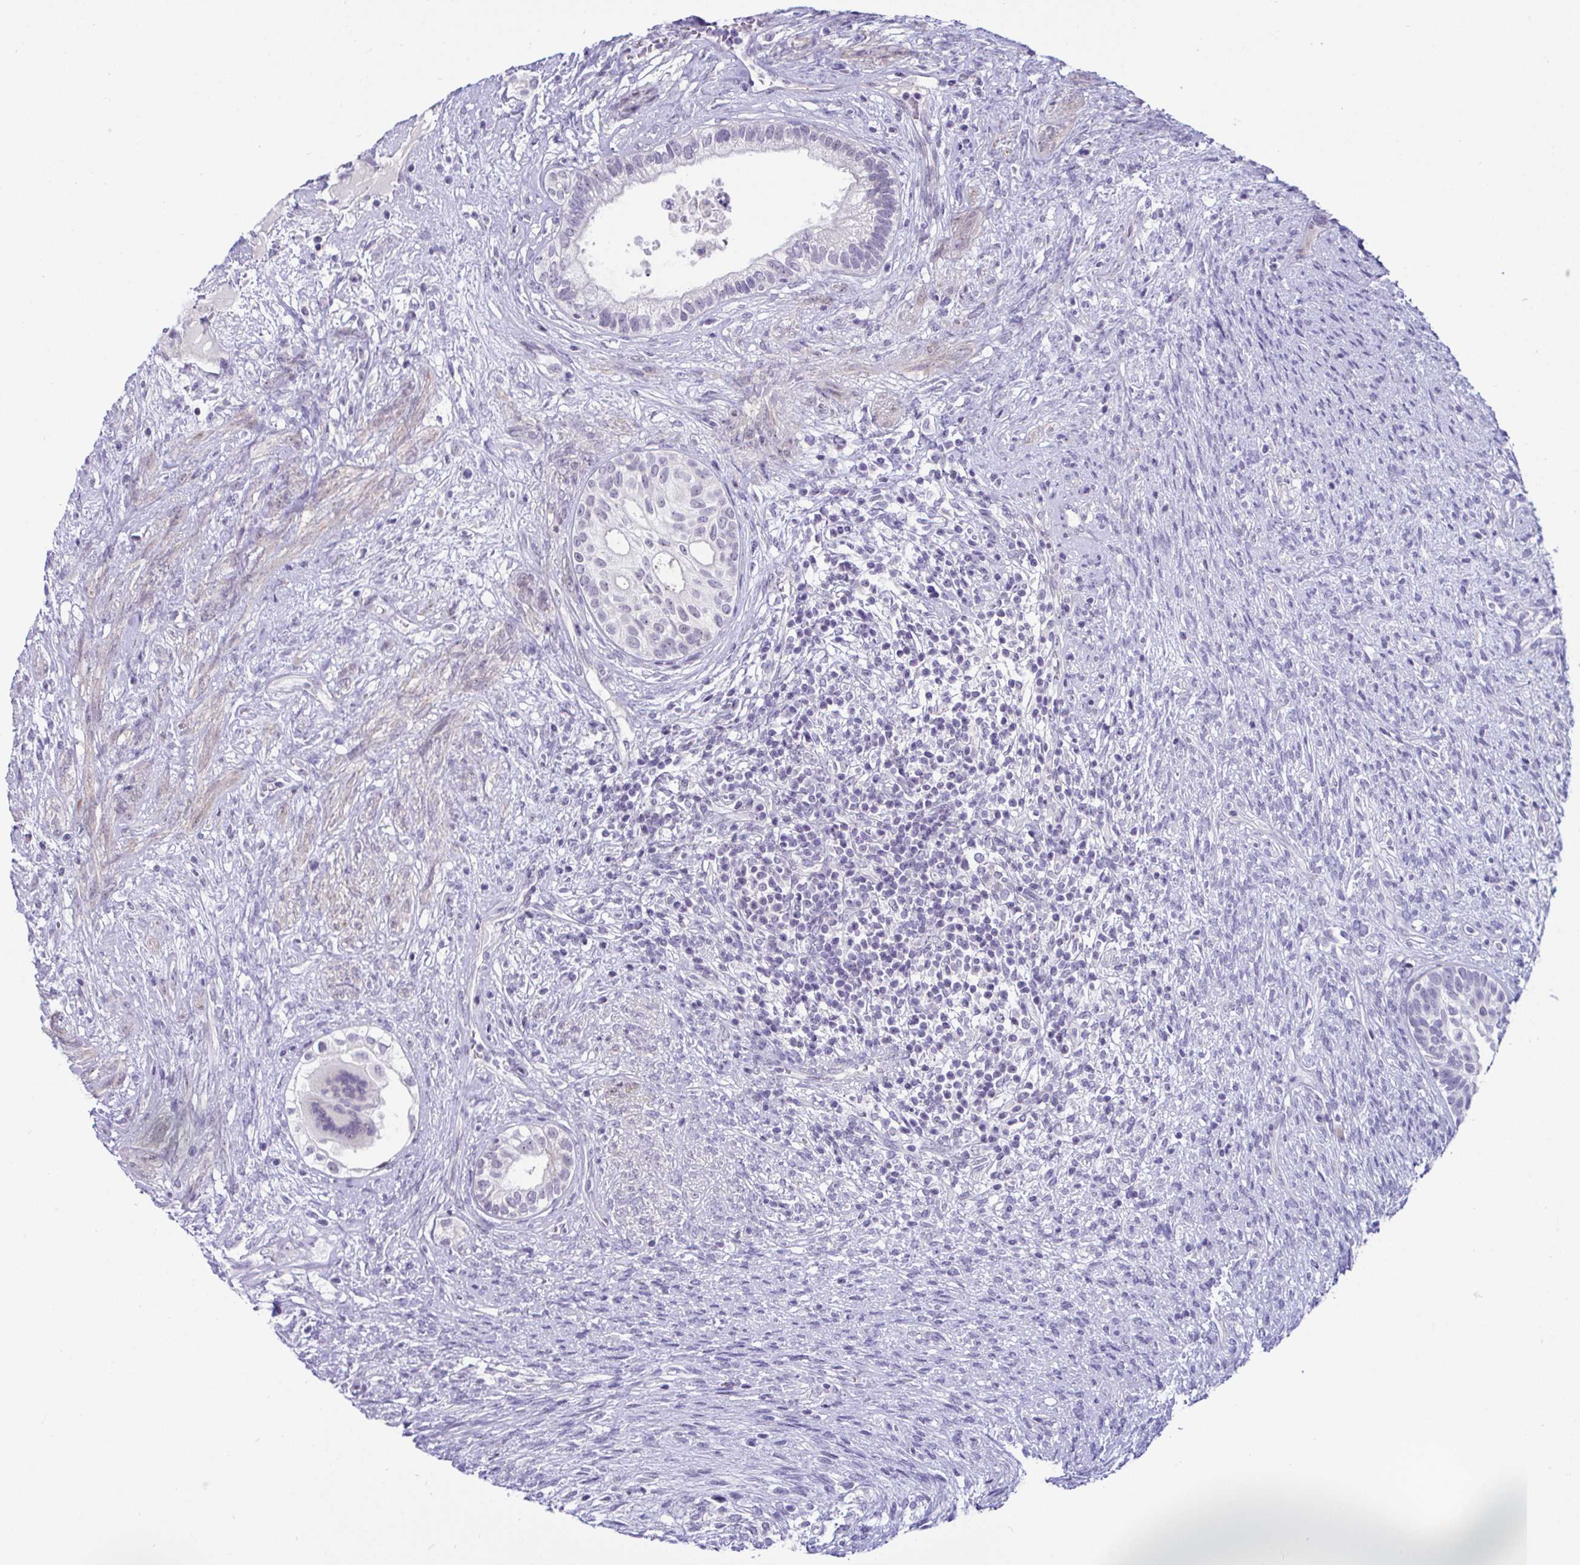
{"staining": {"intensity": "negative", "quantity": "none", "location": "none"}, "tissue": "testis cancer", "cell_type": "Tumor cells", "image_type": "cancer", "snomed": [{"axis": "morphology", "description": "Seminoma, NOS"}, {"axis": "morphology", "description": "Carcinoma, Embryonal, NOS"}, {"axis": "topography", "description": "Testis"}], "caption": "IHC photomicrograph of testis cancer stained for a protein (brown), which reveals no positivity in tumor cells.", "gene": "USP35", "patient": {"sex": "male", "age": 41}}